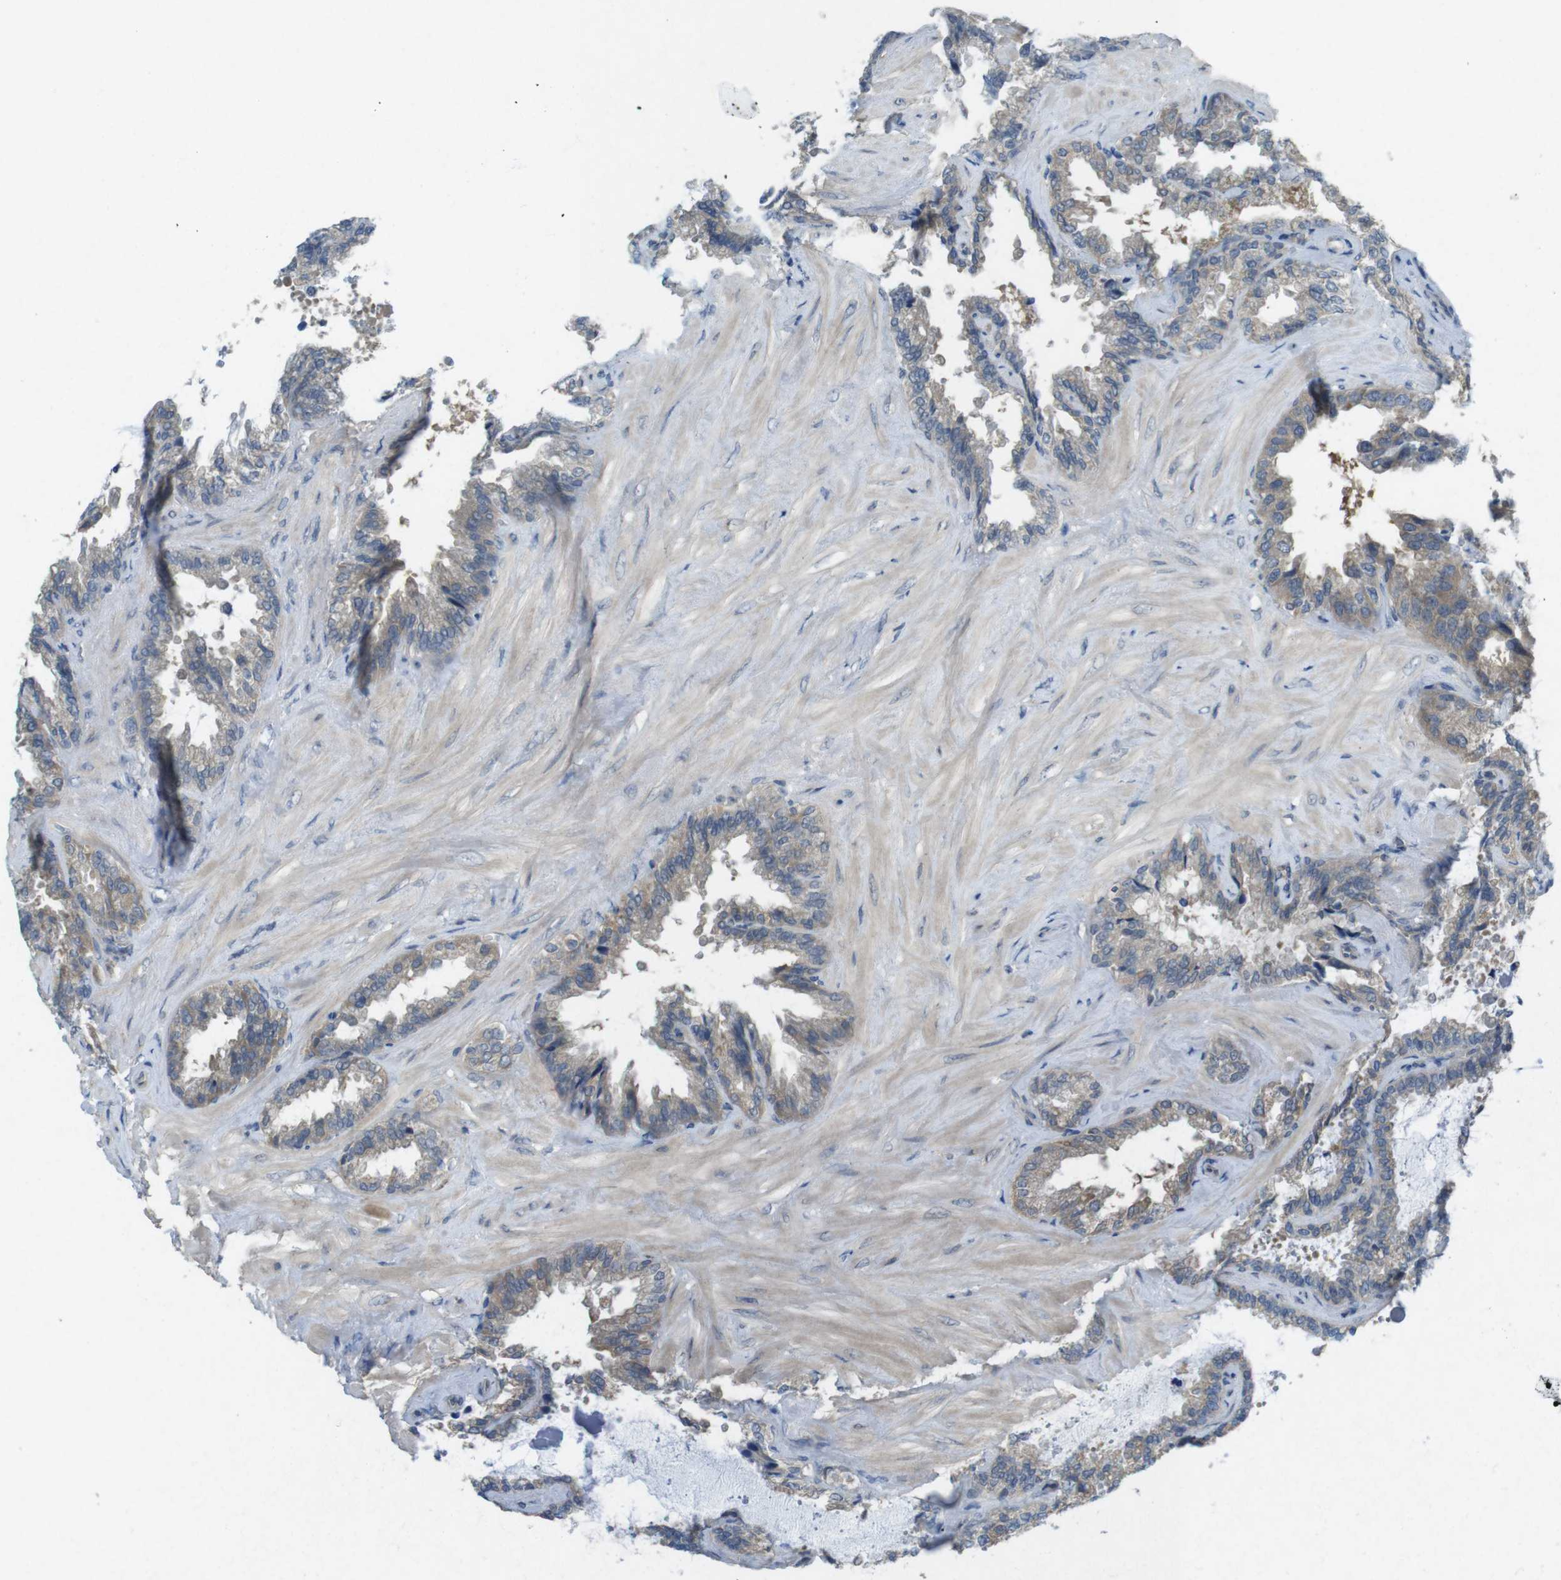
{"staining": {"intensity": "weak", "quantity": ">75%", "location": "cytoplasmic/membranous"}, "tissue": "seminal vesicle", "cell_type": "Glandular cells", "image_type": "normal", "snomed": [{"axis": "morphology", "description": "Normal tissue, NOS"}, {"axis": "topography", "description": "Seminal veicle"}], "caption": "A brown stain labels weak cytoplasmic/membranous staining of a protein in glandular cells of normal seminal vesicle. The staining was performed using DAB, with brown indicating positive protein expression. Nuclei are stained blue with hematoxylin.", "gene": "SUGT1", "patient": {"sex": "male", "age": 46}}